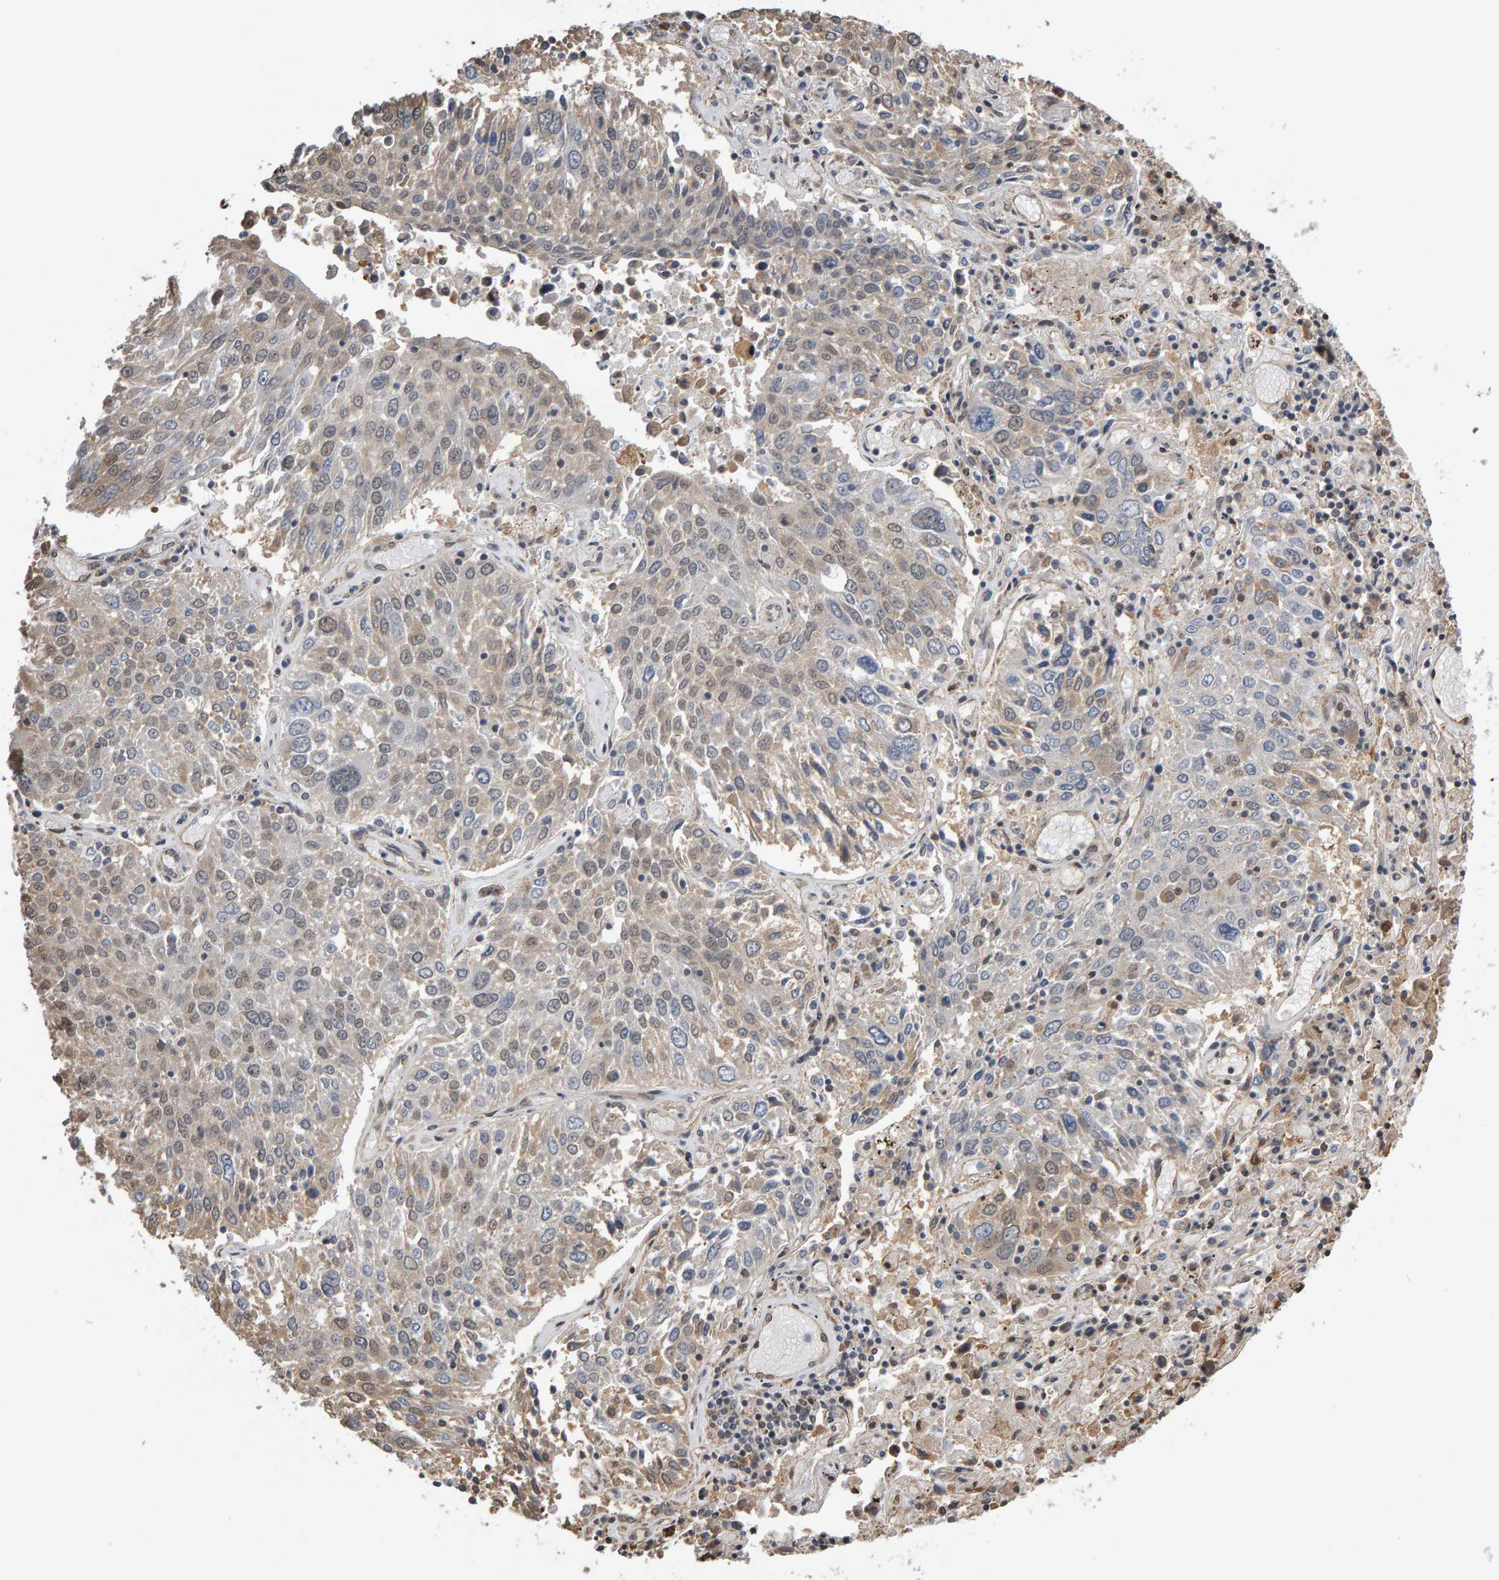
{"staining": {"intensity": "weak", "quantity": "25%-75%", "location": "cytoplasmic/membranous"}, "tissue": "lung cancer", "cell_type": "Tumor cells", "image_type": "cancer", "snomed": [{"axis": "morphology", "description": "Squamous cell carcinoma, NOS"}, {"axis": "topography", "description": "Lung"}], "caption": "A high-resolution image shows immunohistochemistry (IHC) staining of lung cancer, which demonstrates weak cytoplasmic/membranous staining in about 25%-75% of tumor cells.", "gene": "COASY", "patient": {"sex": "male", "age": 65}}